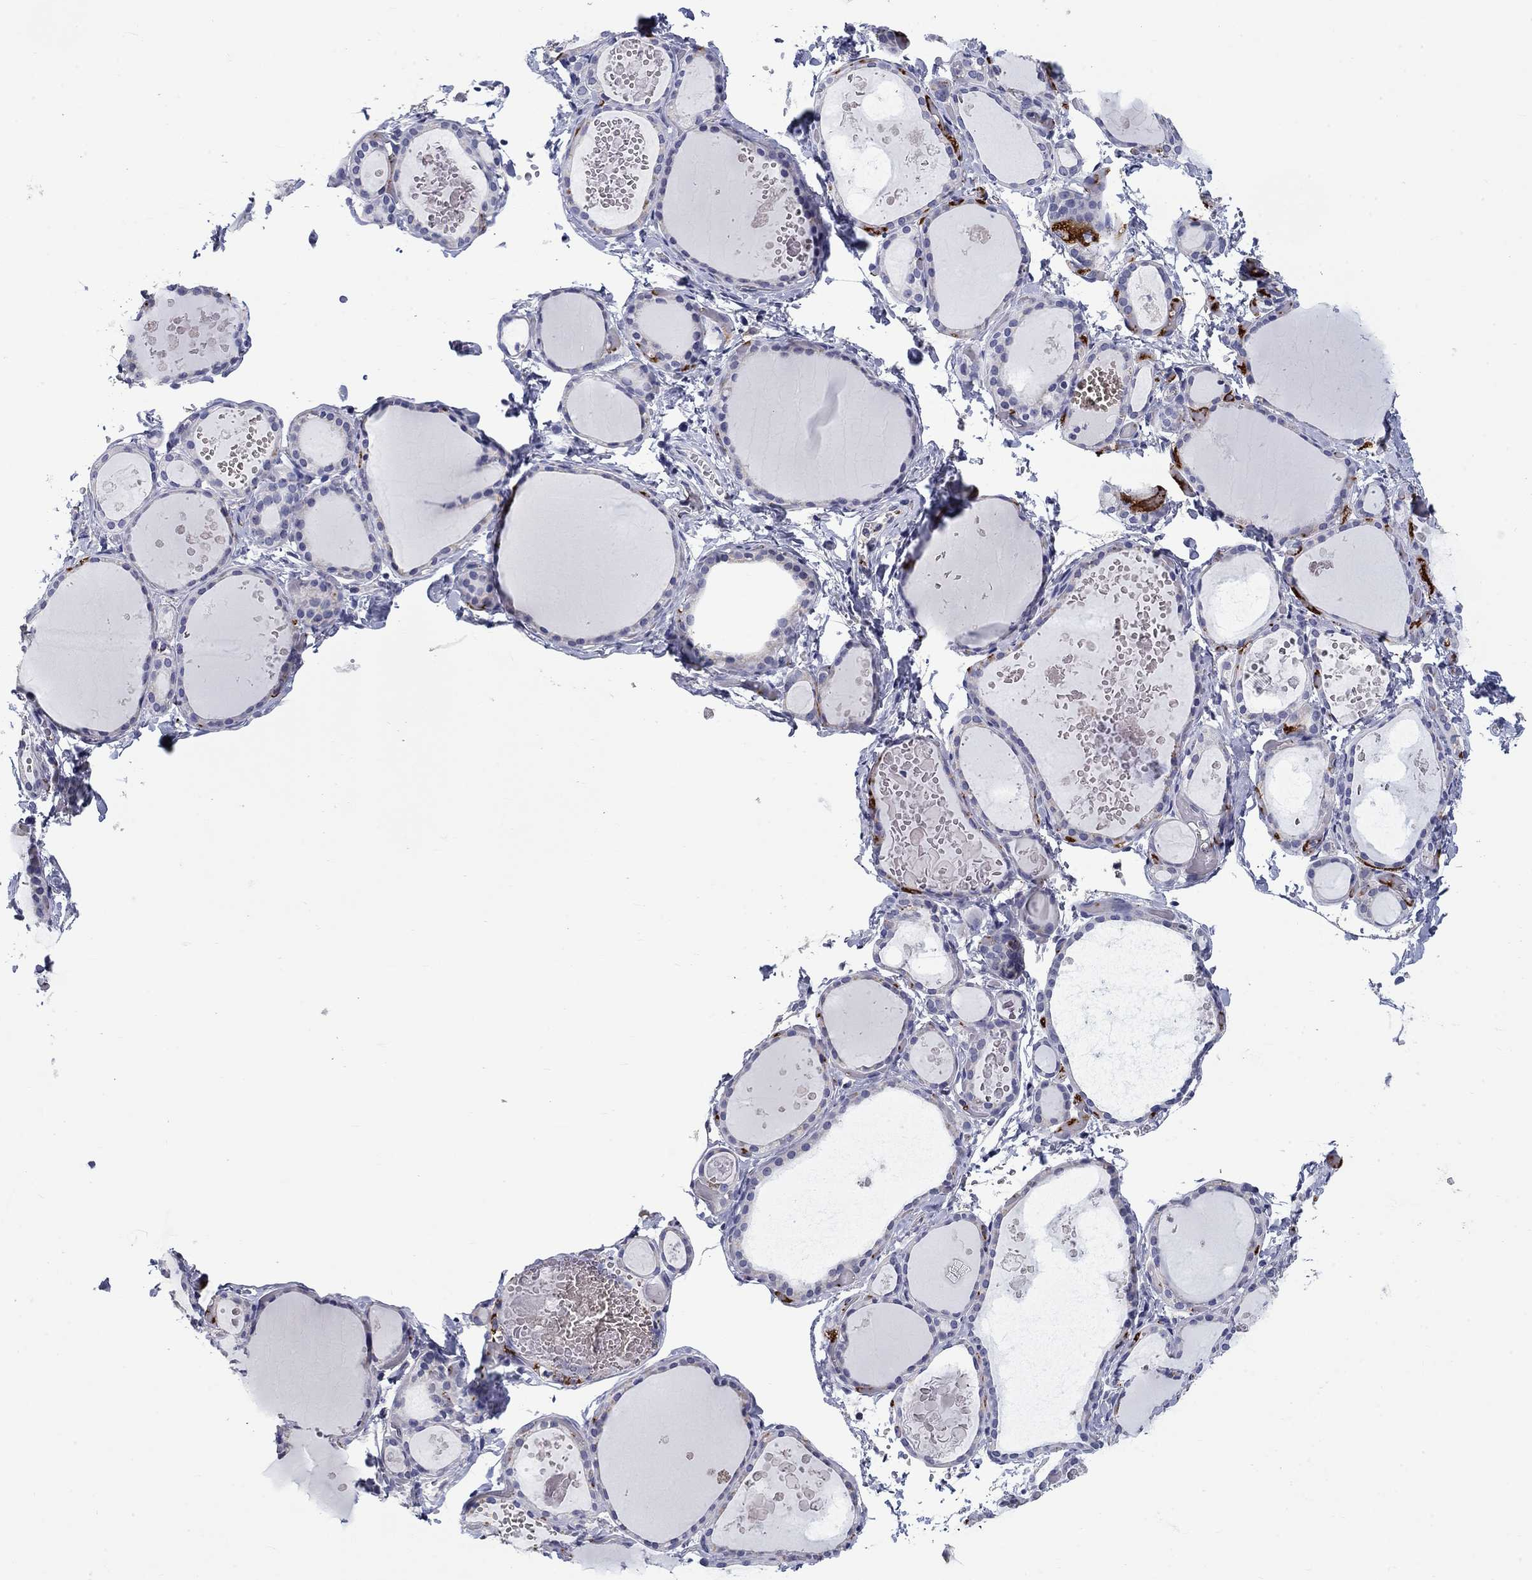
{"staining": {"intensity": "negative", "quantity": "none", "location": "none"}, "tissue": "thyroid gland", "cell_type": "Glandular cells", "image_type": "normal", "snomed": [{"axis": "morphology", "description": "Normal tissue, NOS"}, {"axis": "topography", "description": "Thyroid gland"}], "caption": "An immunohistochemistry histopathology image of normal thyroid gland is shown. There is no staining in glandular cells of thyroid gland. (DAB immunohistochemistry (IHC) visualized using brightfield microscopy, high magnification).", "gene": "PLEK", "patient": {"sex": "female", "age": 56}}